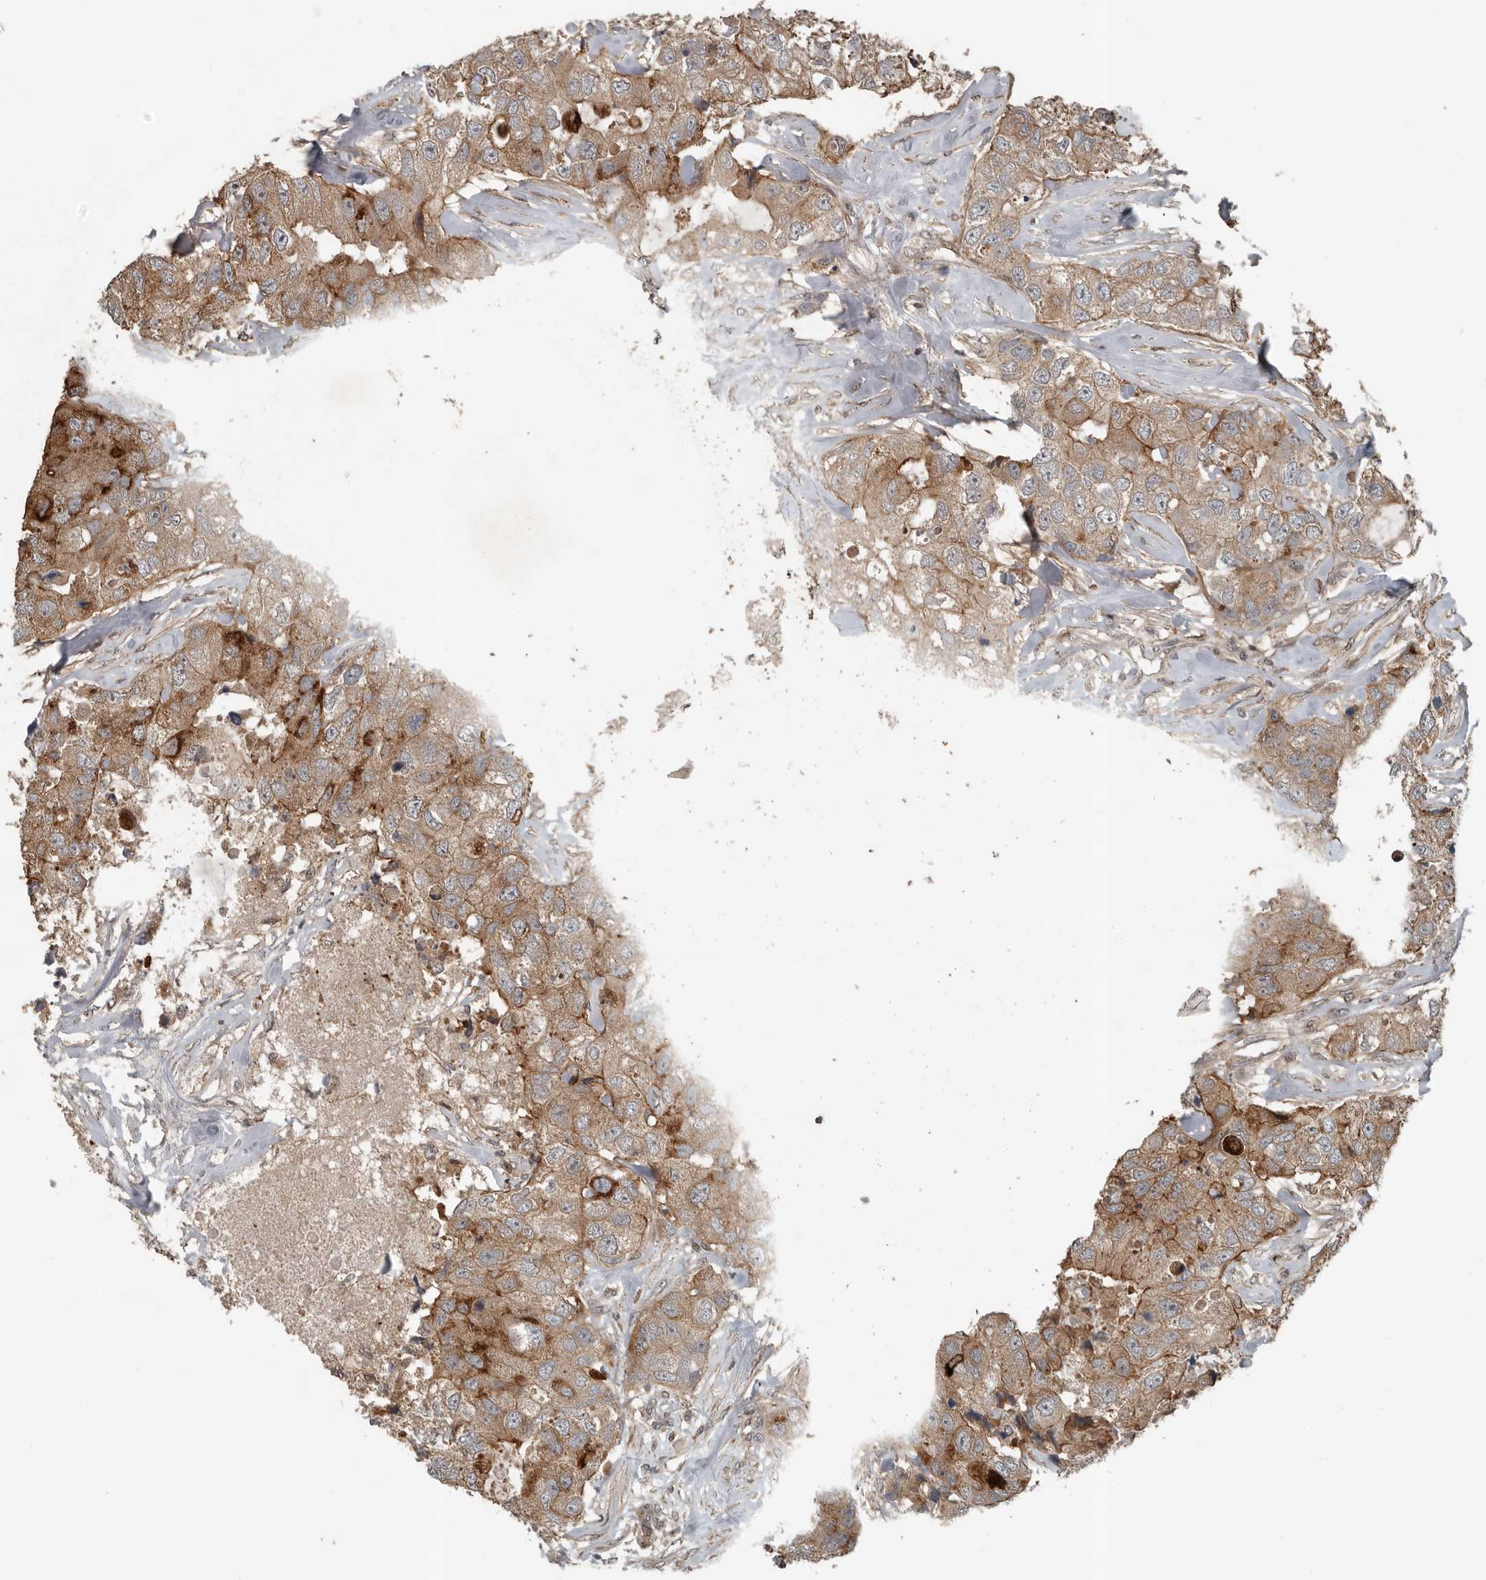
{"staining": {"intensity": "moderate", "quantity": ">75%", "location": "cytoplasmic/membranous"}, "tissue": "breast cancer", "cell_type": "Tumor cells", "image_type": "cancer", "snomed": [{"axis": "morphology", "description": "Duct carcinoma"}, {"axis": "topography", "description": "Breast"}], "caption": "Approximately >75% of tumor cells in breast cancer show moderate cytoplasmic/membranous protein positivity as visualized by brown immunohistochemical staining.", "gene": "YOD1", "patient": {"sex": "female", "age": 62}}